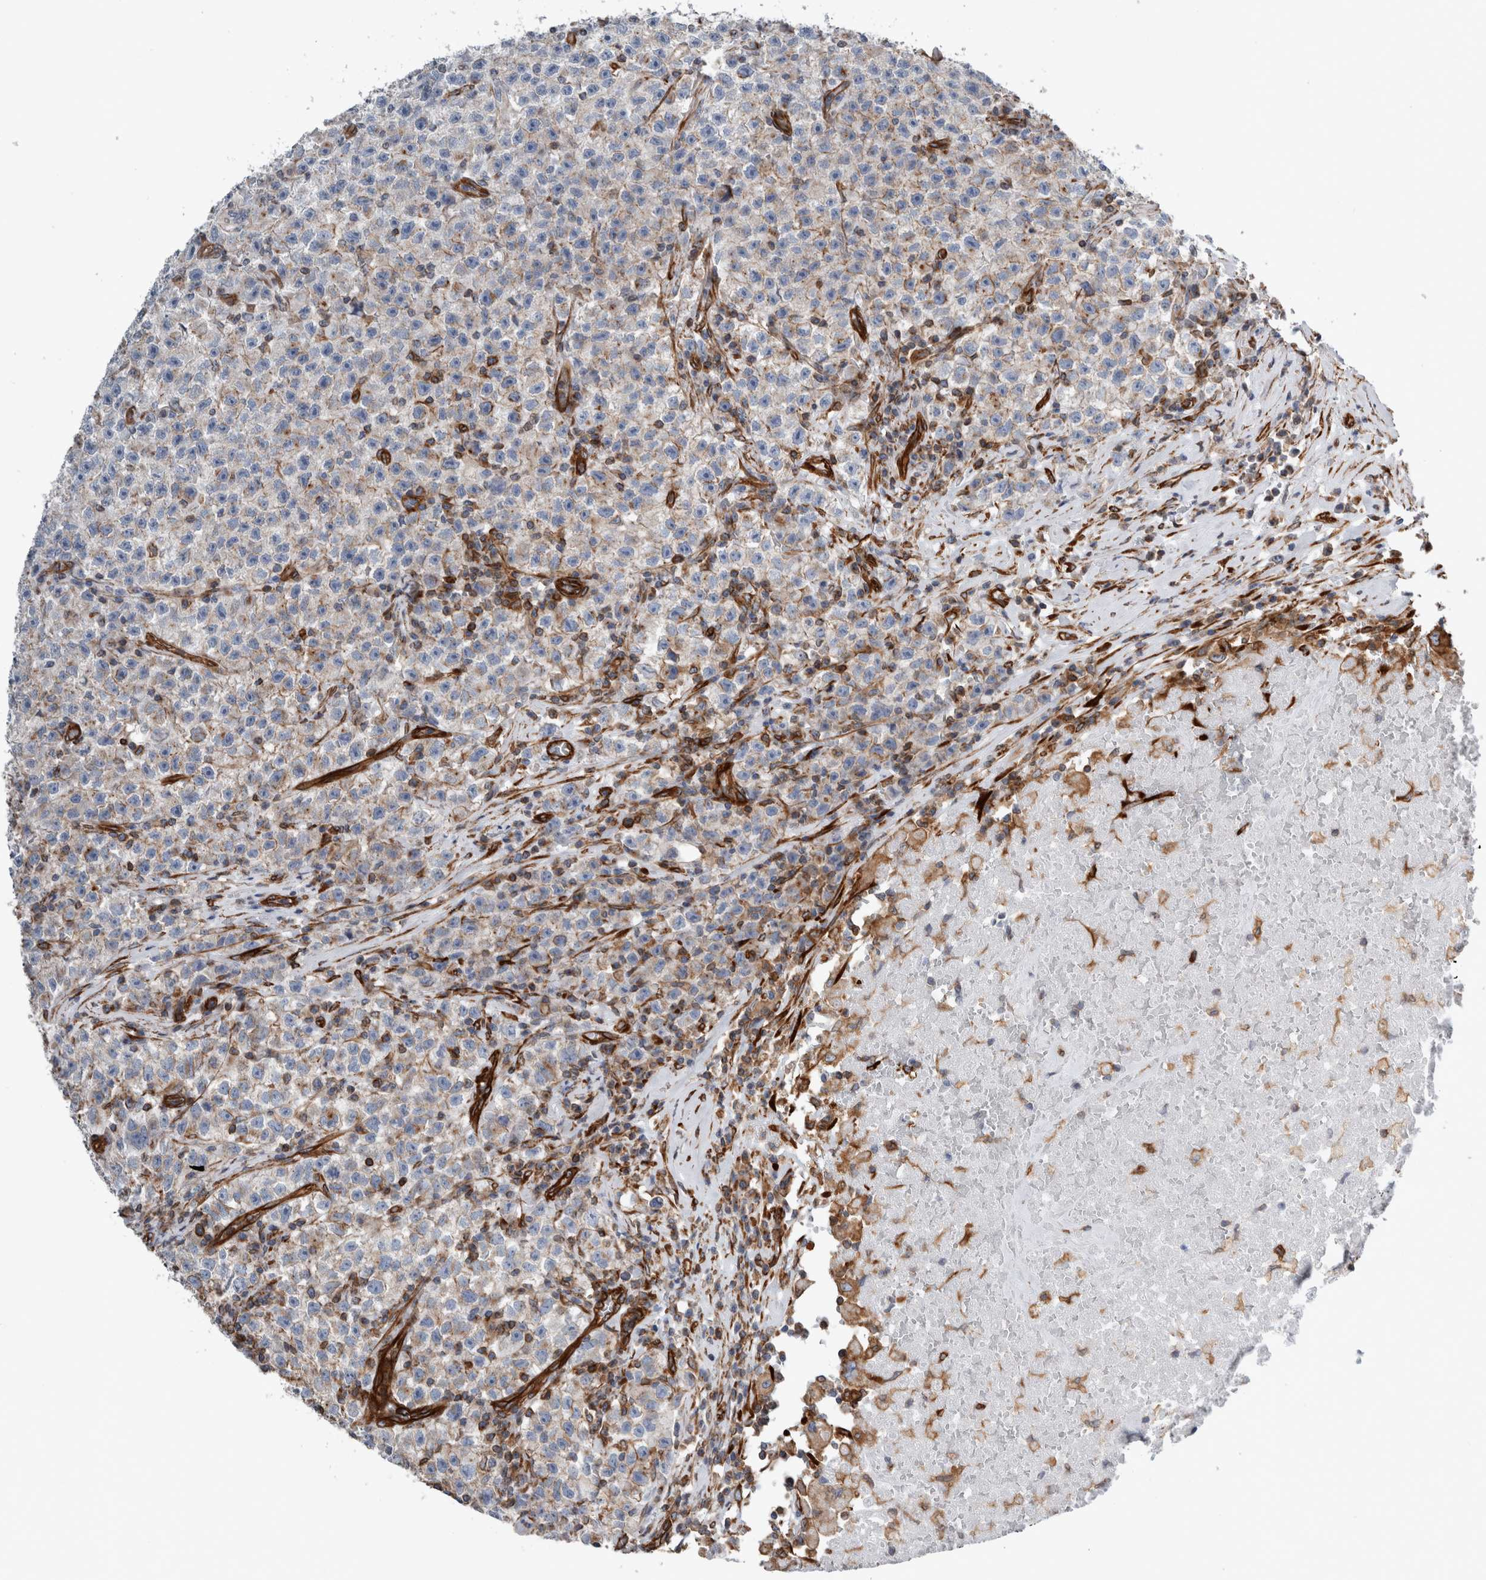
{"staining": {"intensity": "weak", "quantity": "<25%", "location": "cytoplasmic/membranous"}, "tissue": "testis cancer", "cell_type": "Tumor cells", "image_type": "cancer", "snomed": [{"axis": "morphology", "description": "Seminoma, NOS"}, {"axis": "topography", "description": "Testis"}], "caption": "Tumor cells are negative for brown protein staining in testis cancer.", "gene": "PLEC", "patient": {"sex": "male", "age": 22}}